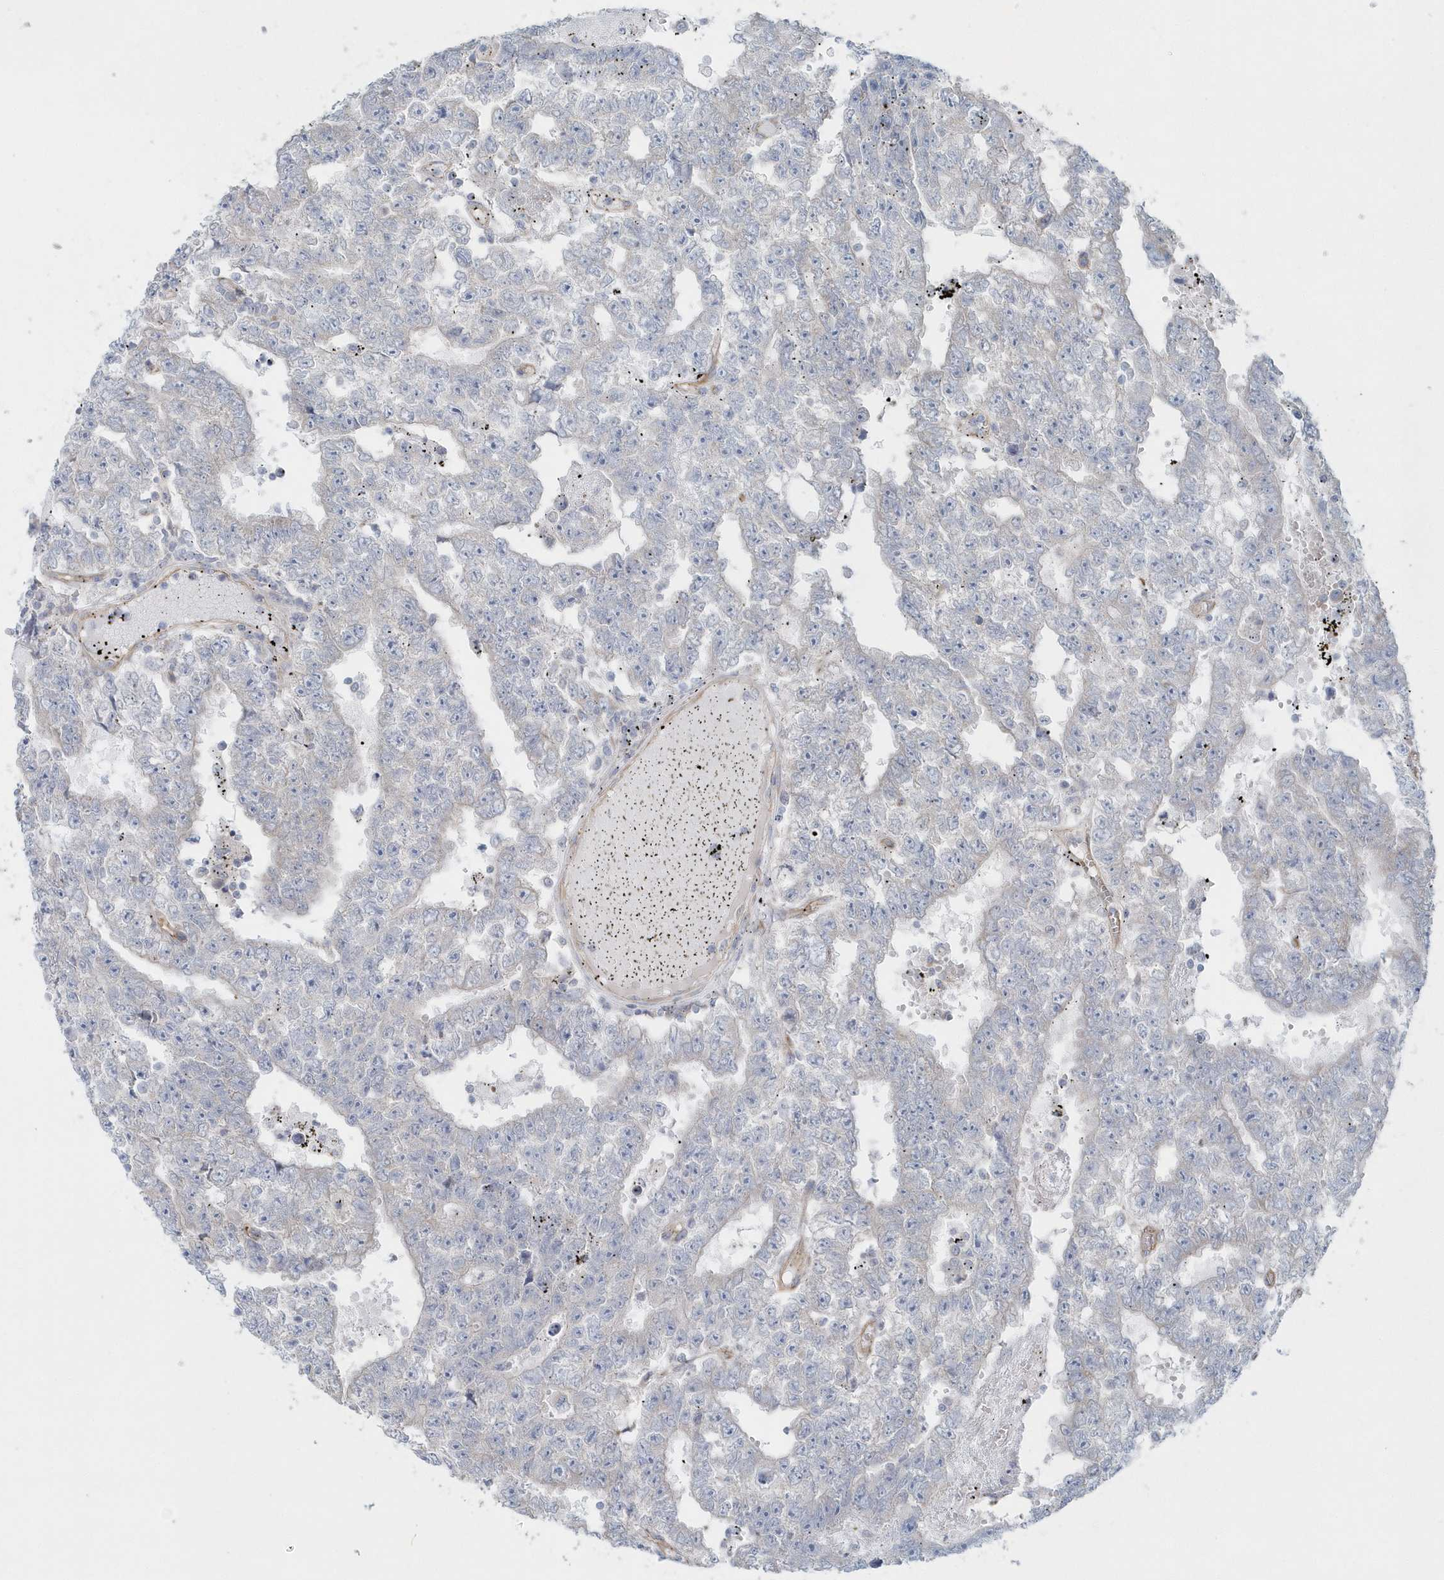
{"staining": {"intensity": "negative", "quantity": "none", "location": "none"}, "tissue": "testis cancer", "cell_type": "Tumor cells", "image_type": "cancer", "snomed": [{"axis": "morphology", "description": "Carcinoma, Embryonal, NOS"}, {"axis": "topography", "description": "Testis"}], "caption": "The image displays no significant expression in tumor cells of testis embryonal carcinoma. (DAB immunohistochemistry, high magnification).", "gene": "GPR152", "patient": {"sex": "male", "age": 25}}